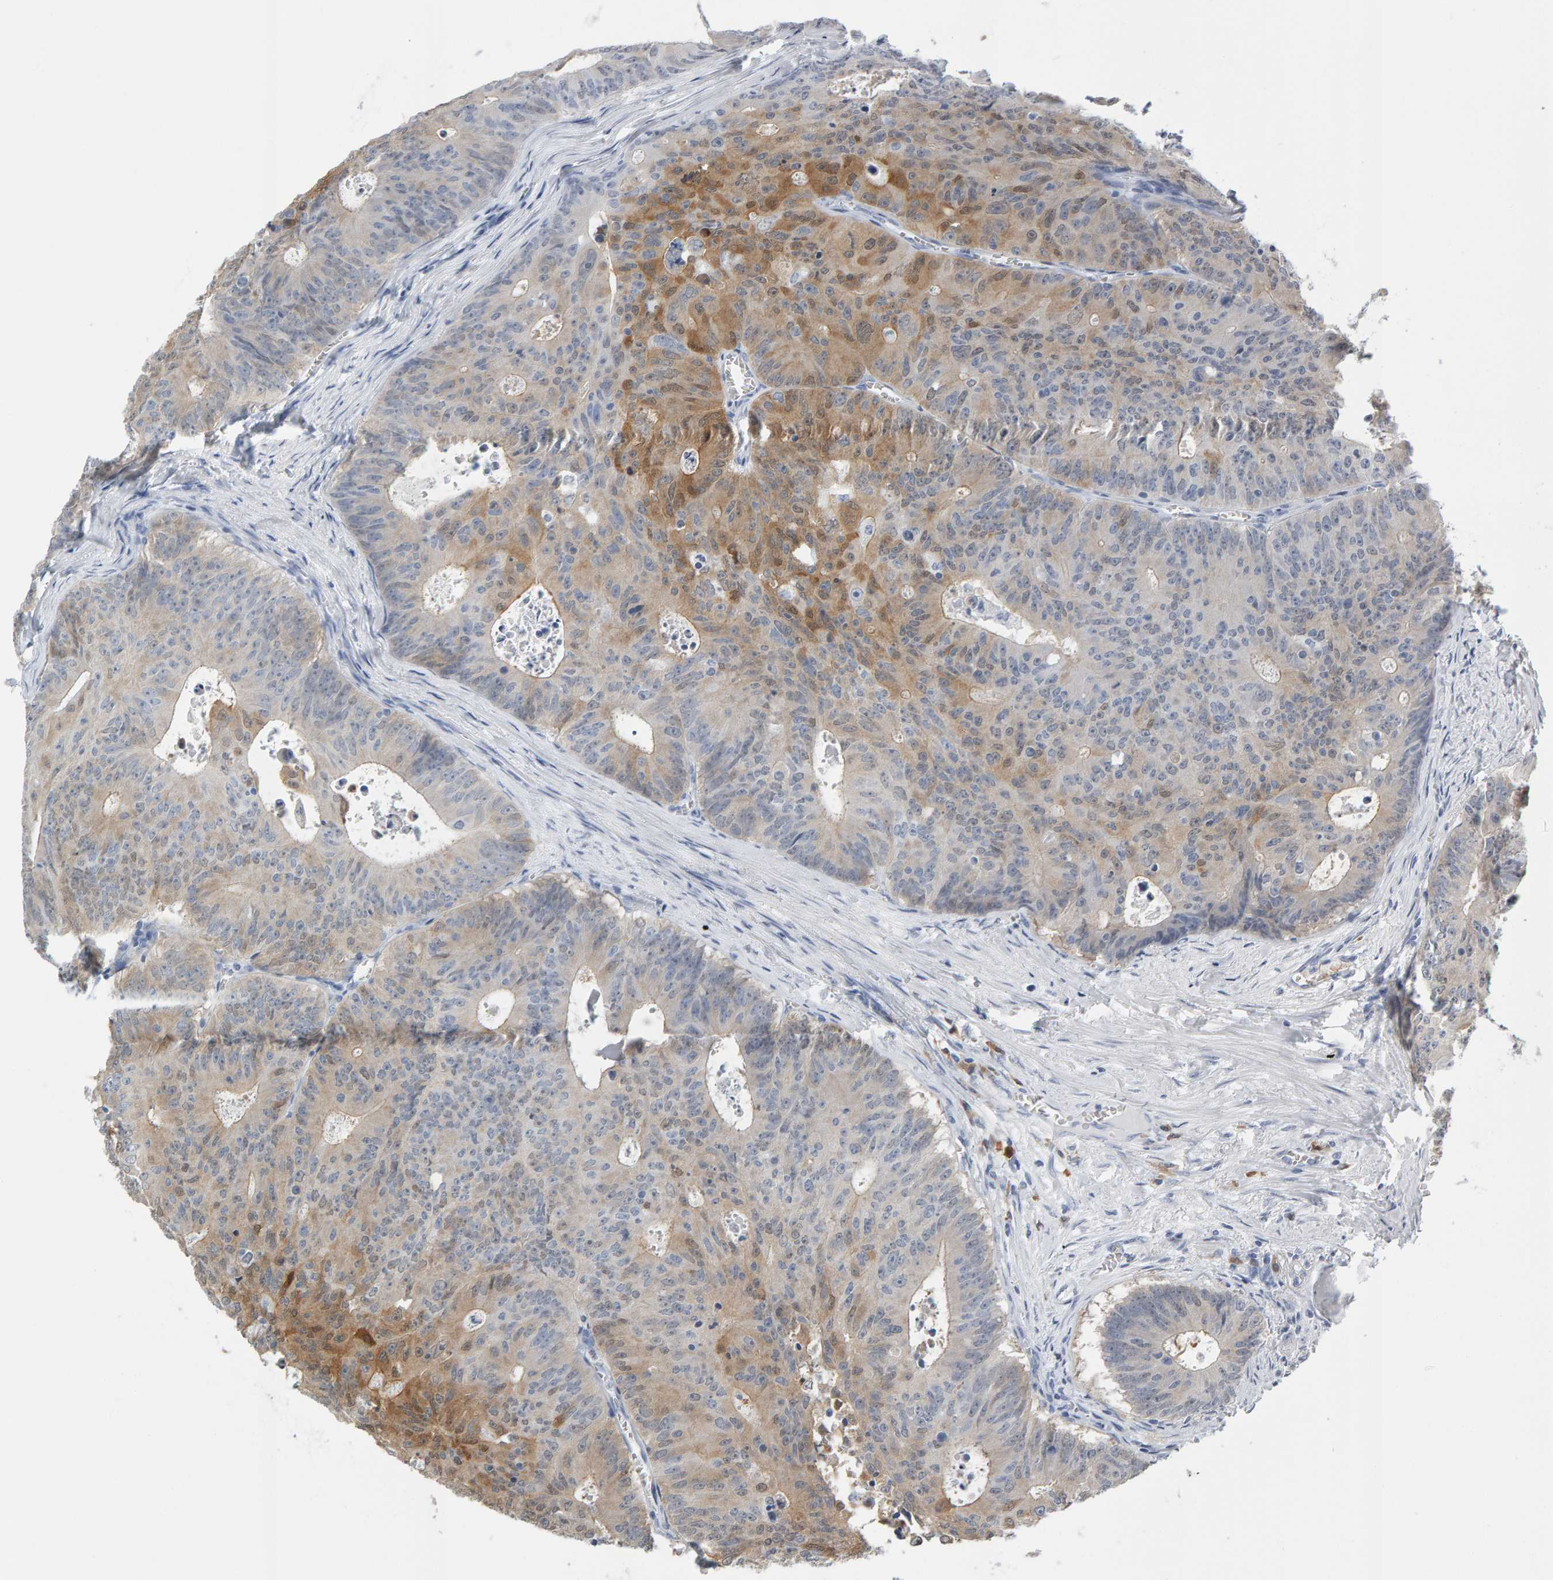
{"staining": {"intensity": "moderate", "quantity": "25%-75%", "location": "cytoplasmic/membranous"}, "tissue": "colorectal cancer", "cell_type": "Tumor cells", "image_type": "cancer", "snomed": [{"axis": "morphology", "description": "Adenocarcinoma, NOS"}, {"axis": "topography", "description": "Colon"}], "caption": "Immunohistochemistry histopathology image of adenocarcinoma (colorectal) stained for a protein (brown), which reveals medium levels of moderate cytoplasmic/membranous positivity in about 25%-75% of tumor cells.", "gene": "CTH", "patient": {"sex": "male", "age": 87}}